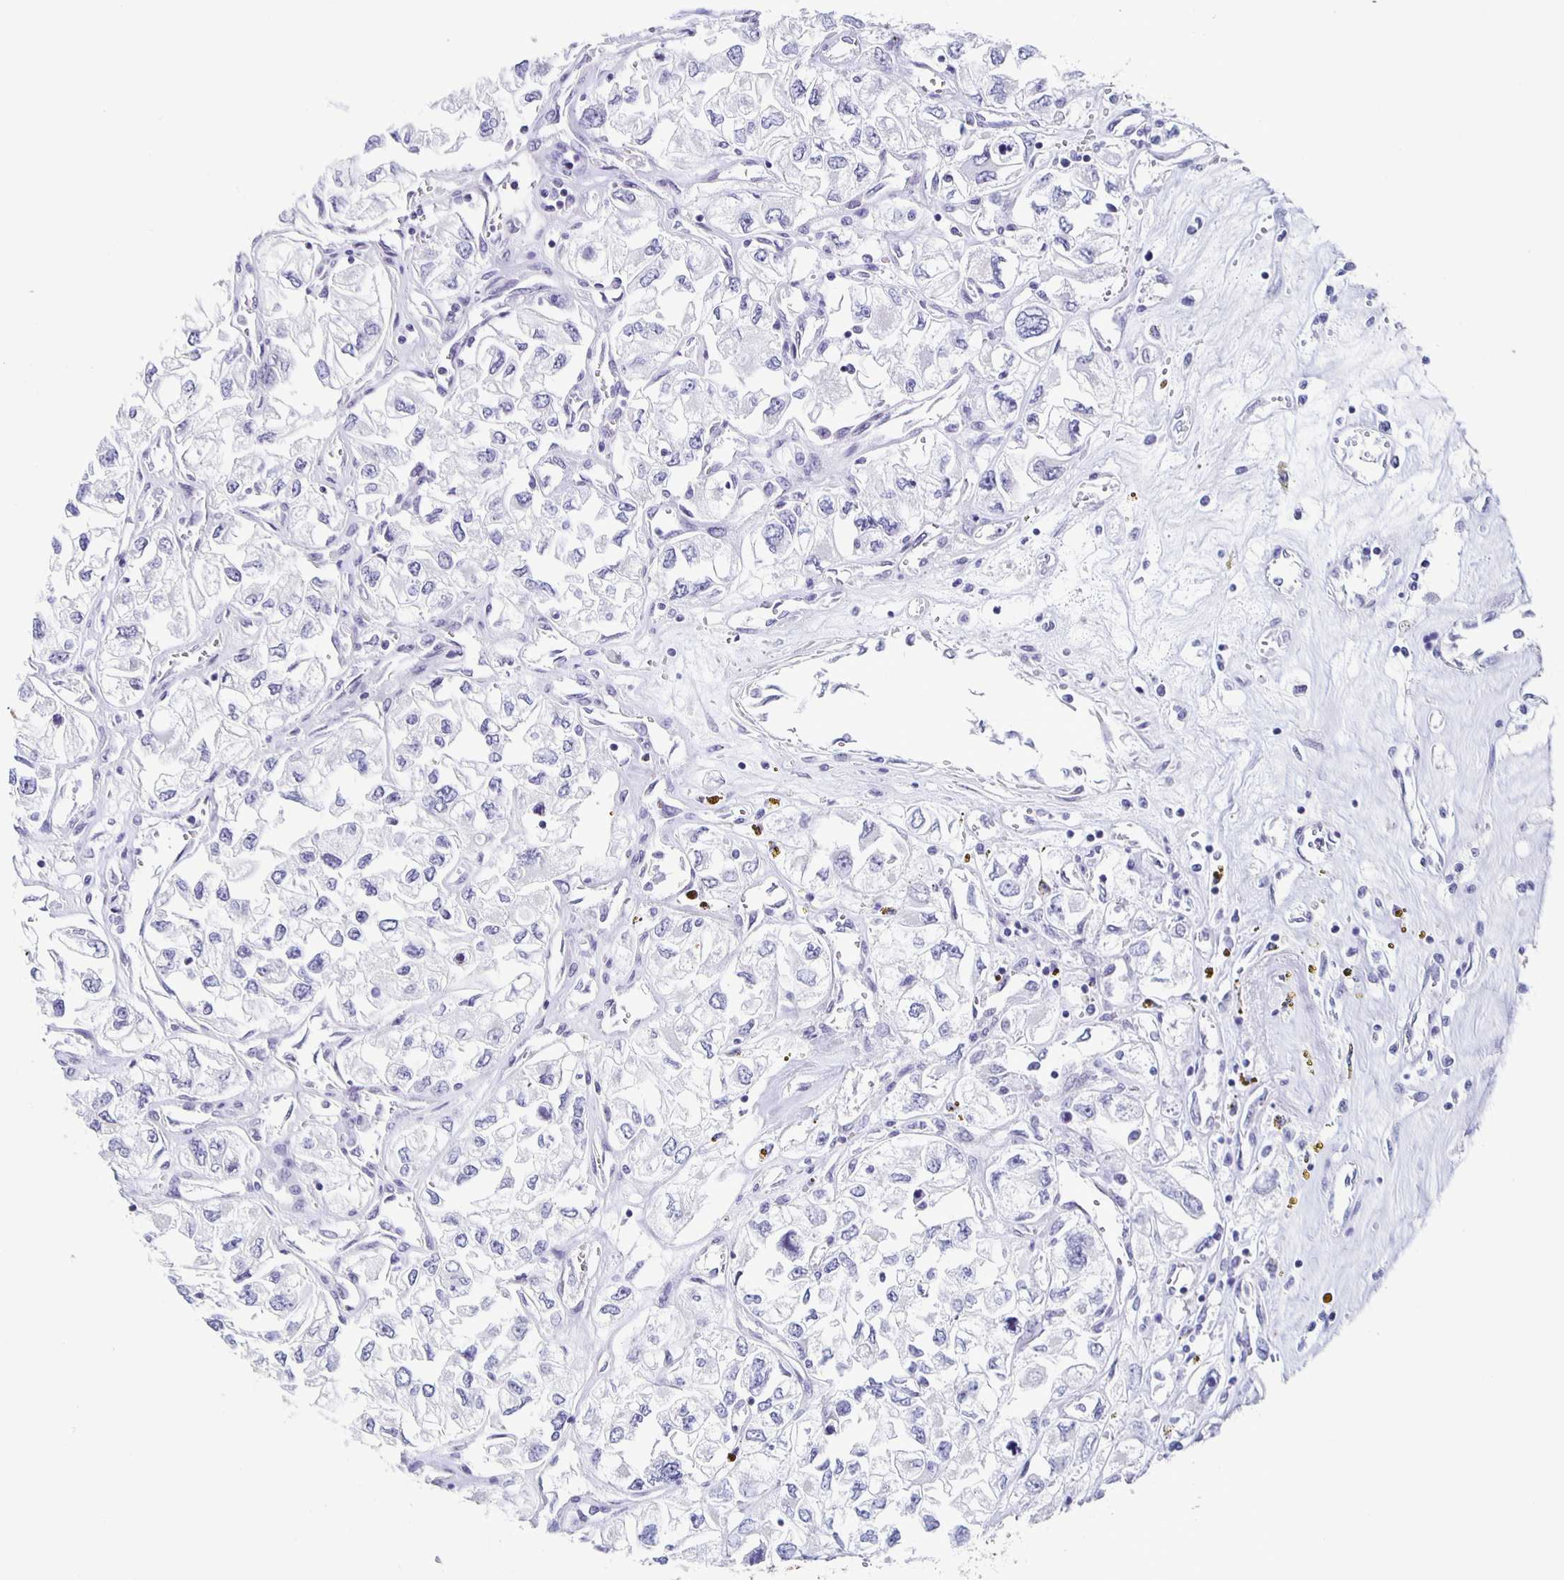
{"staining": {"intensity": "negative", "quantity": "none", "location": "none"}, "tissue": "renal cancer", "cell_type": "Tumor cells", "image_type": "cancer", "snomed": [{"axis": "morphology", "description": "Adenocarcinoma, NOS"}, {"axis": "topography", "description": "Kidney"}], "caption": "Histopathology image shows no significant protein expression in tumor cells of renal adenocarcinoma.", "gene": "CARNS1", "patient": {"sex": "female", "age": 59}}